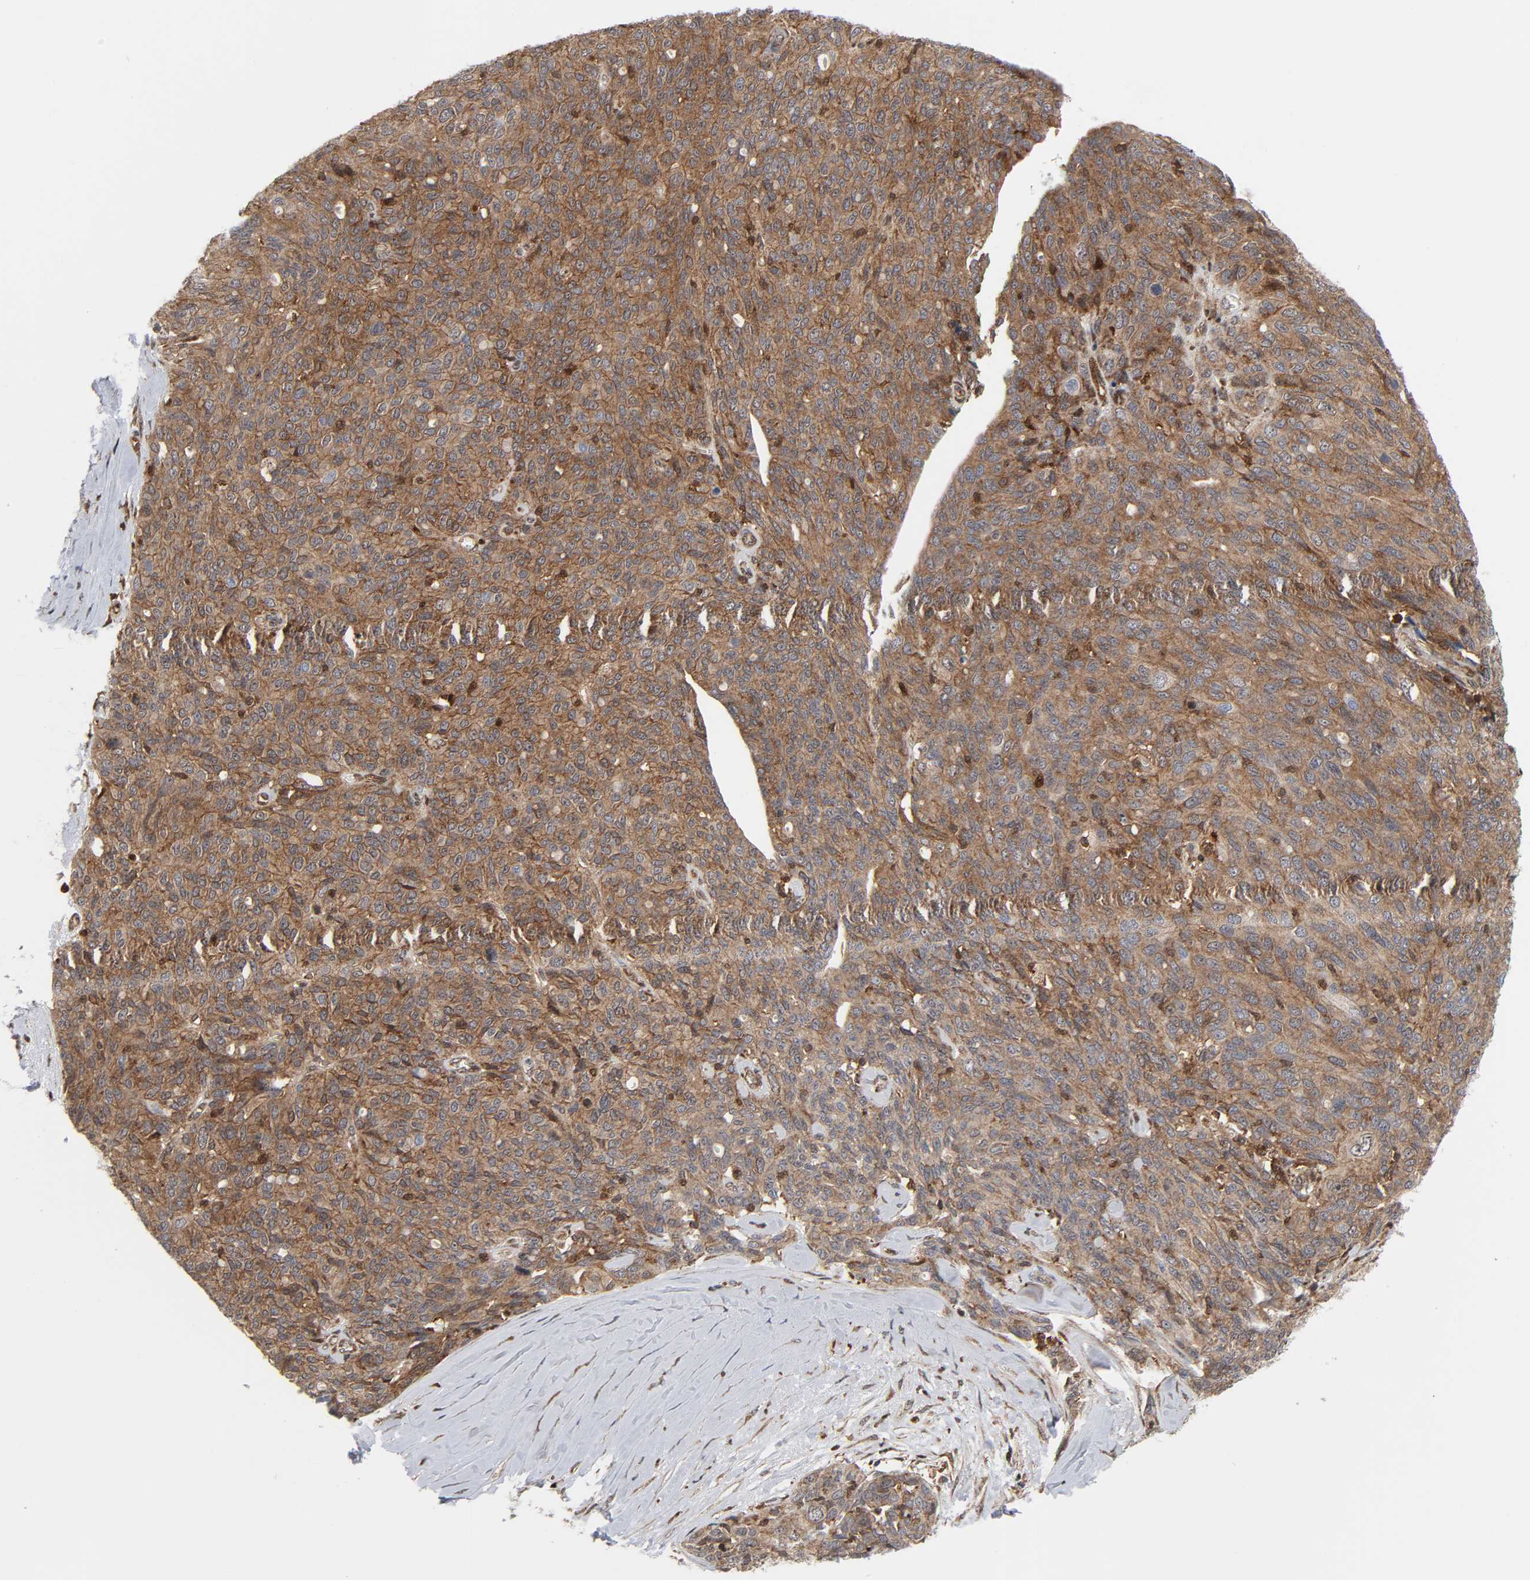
{"staining": {"intensity": "moderate", "quantity": ">75%", "location": "cytoplasmic/membranous"}, "tissue": "ovarian cancer", "cell_type": "Tumor cells", "image_type": "cancer", "snomed": [{"axis": "morphology", "description": "Carcinoma, endometroid"}, {"axis": "topography", "description": "Ovary"}], "caption": "High-power microscopy captured an IHC histopathology image of ovarian cancer, revealing moderate cytoplasmic/membranous staining in approximately >75% of tumor cells. (DAB = brown stain, brightfield microscopy at high magnification).", "gene": "MAPK1", "patient": {"sex": "female", "age": 60}}